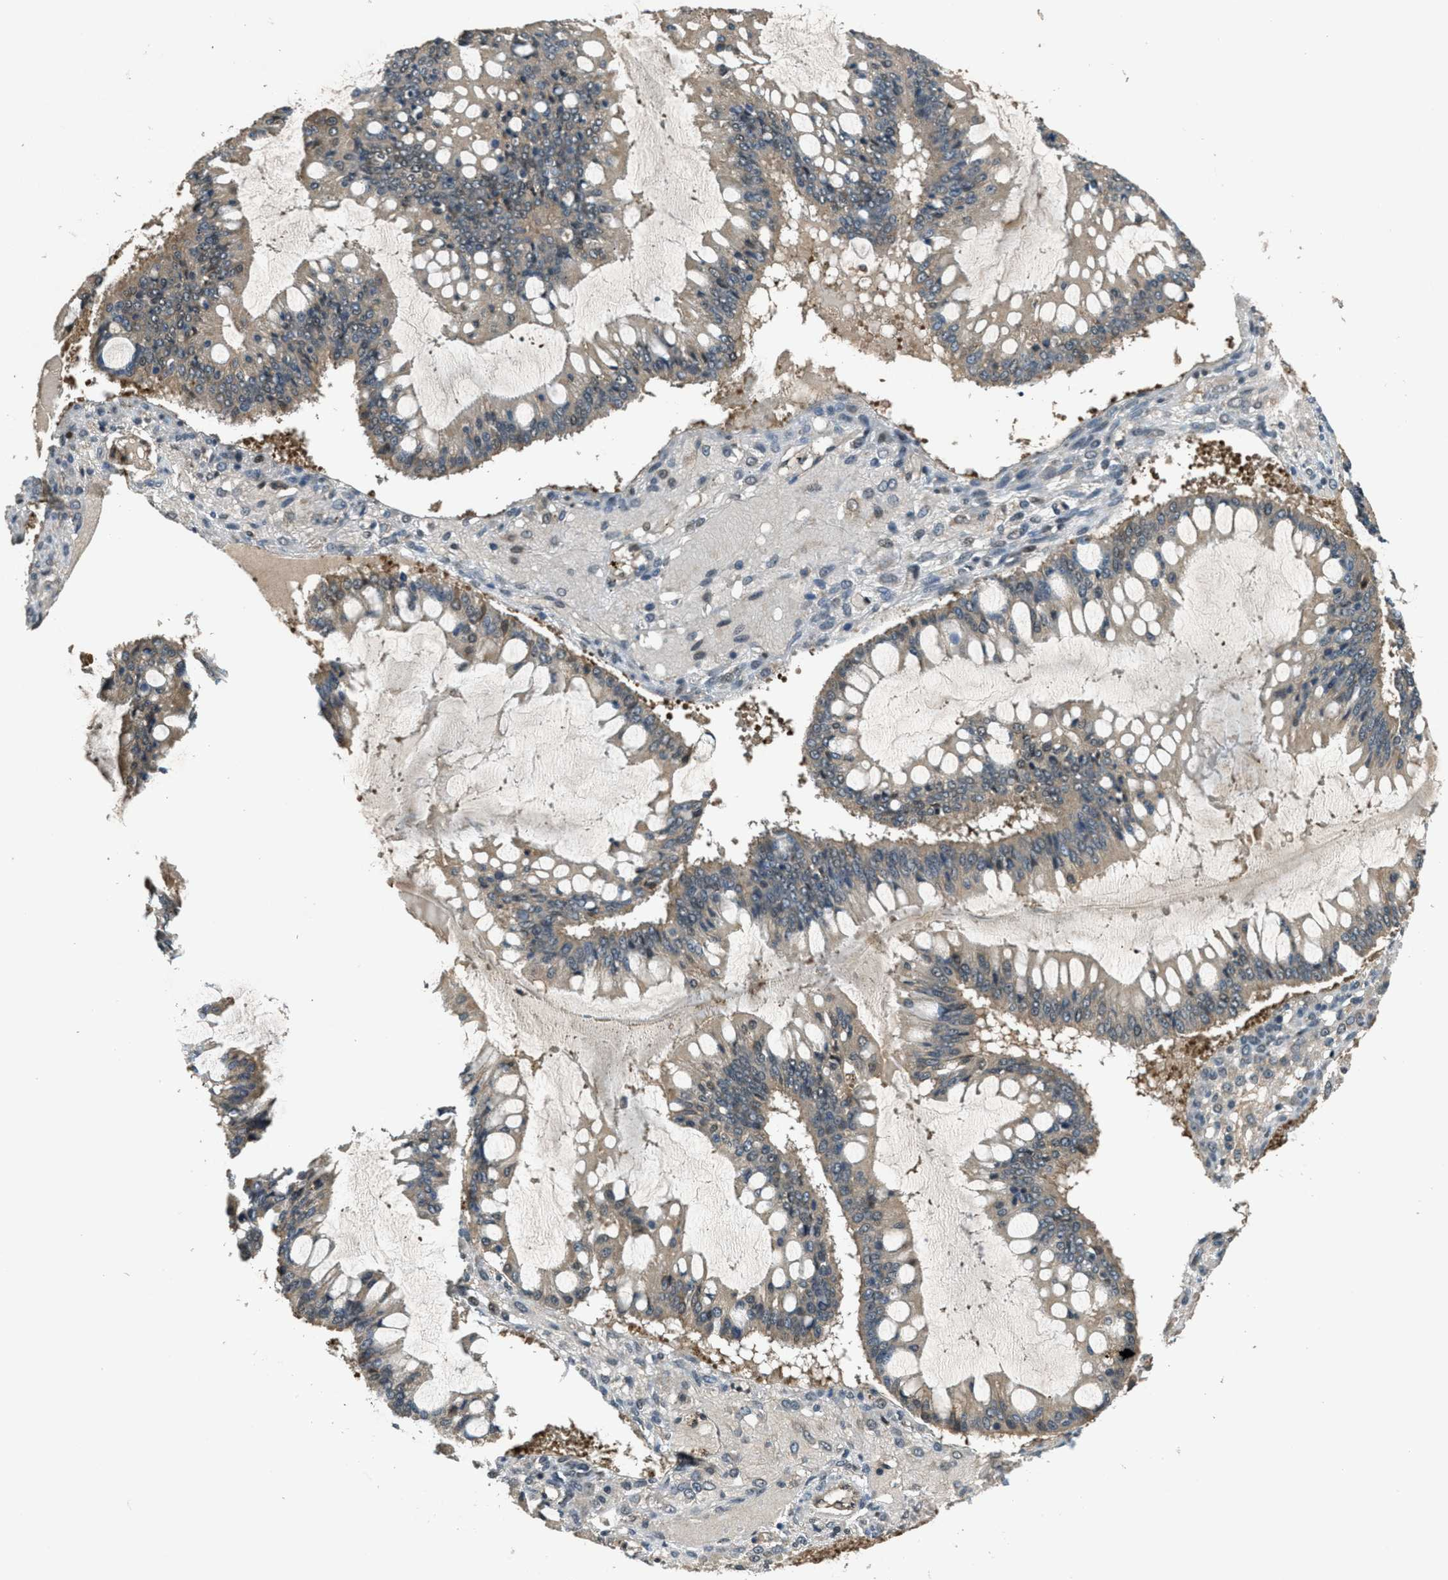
{"staining": {"intensity": "weak", "quantity": ">75%", "location": "cytoplasmic/membranous"}, "tissue": "ovarian cancer", "cell_type": "Tumor cells", "image_type": "cancer", "snomed": [{"axis": "morphology", "description": "Cystadenocarcinoma, mucinous, NOS"}, {"axis": "topography", "description": "Ovary"}], "caption": "This is an image of immunohistochemistry staining of mucinous cystadenocarcinoma (ovarian), which shows weak positivity in the cytoplasmic/membranous of tumor cells.", "gene": "DUSP6", "patient": {"sex": "female", "age": 73}}